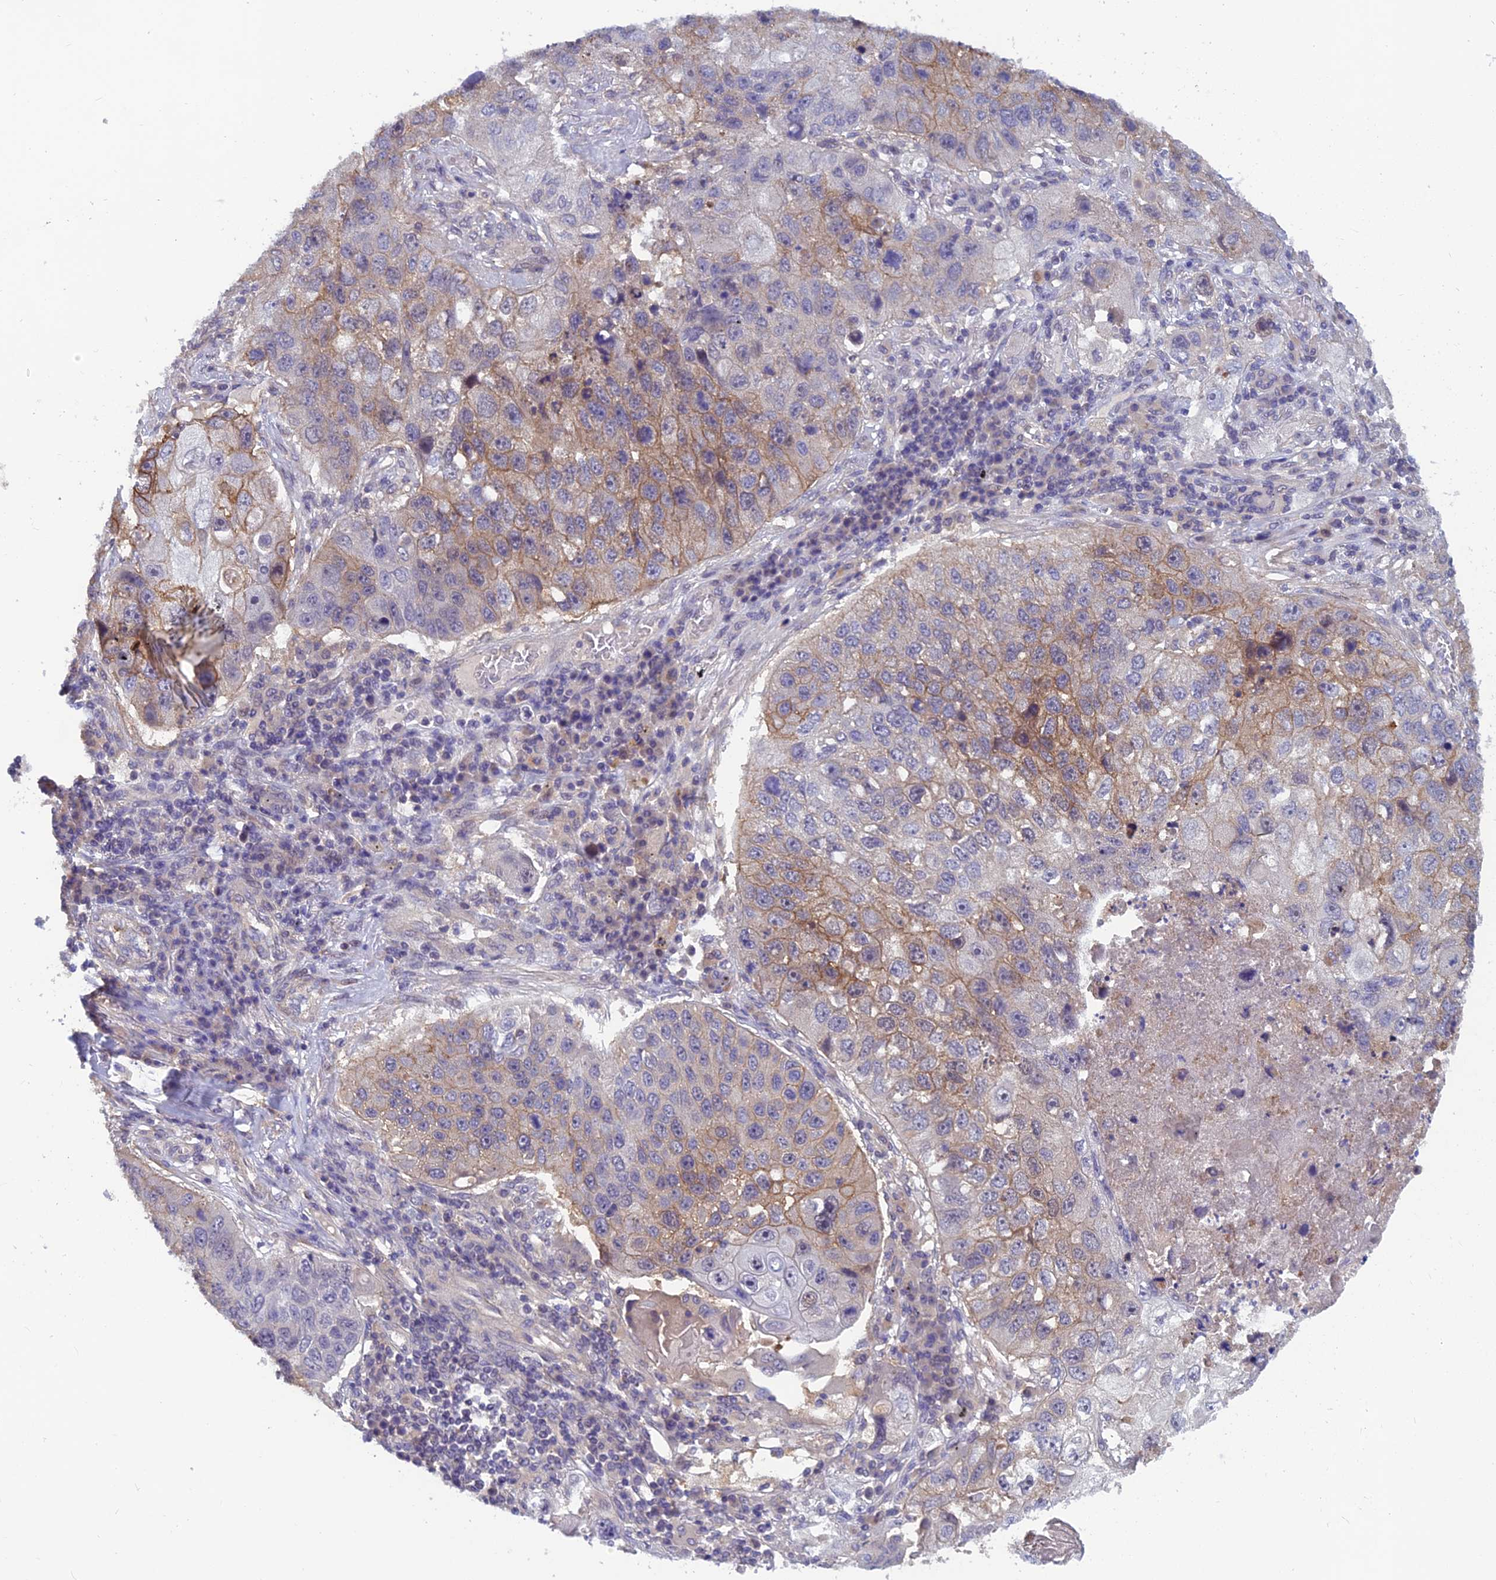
{"staining": {"intensity": "weak", "quantity": "25%-75%", "location": "cytoplasmic/membranous"}, "tissue": "lung cancer", "cell_type": "Tumor cells", "image_type": "cancer", "snomed": [{"axis": "morphology", "description": "Squamous cell carcinoma, NOS"}, {"axis": "topography", "description": "Lung"}], "caption": "Weak cytoplasmic/membranous expression for a protein is appreciated in about 25%-75% of tumor cells of lung squamous cell carcinoma using immunohistochemistry (IHC).", "gene": "HECA", "patient": {"sex": "male", "age": 61}}